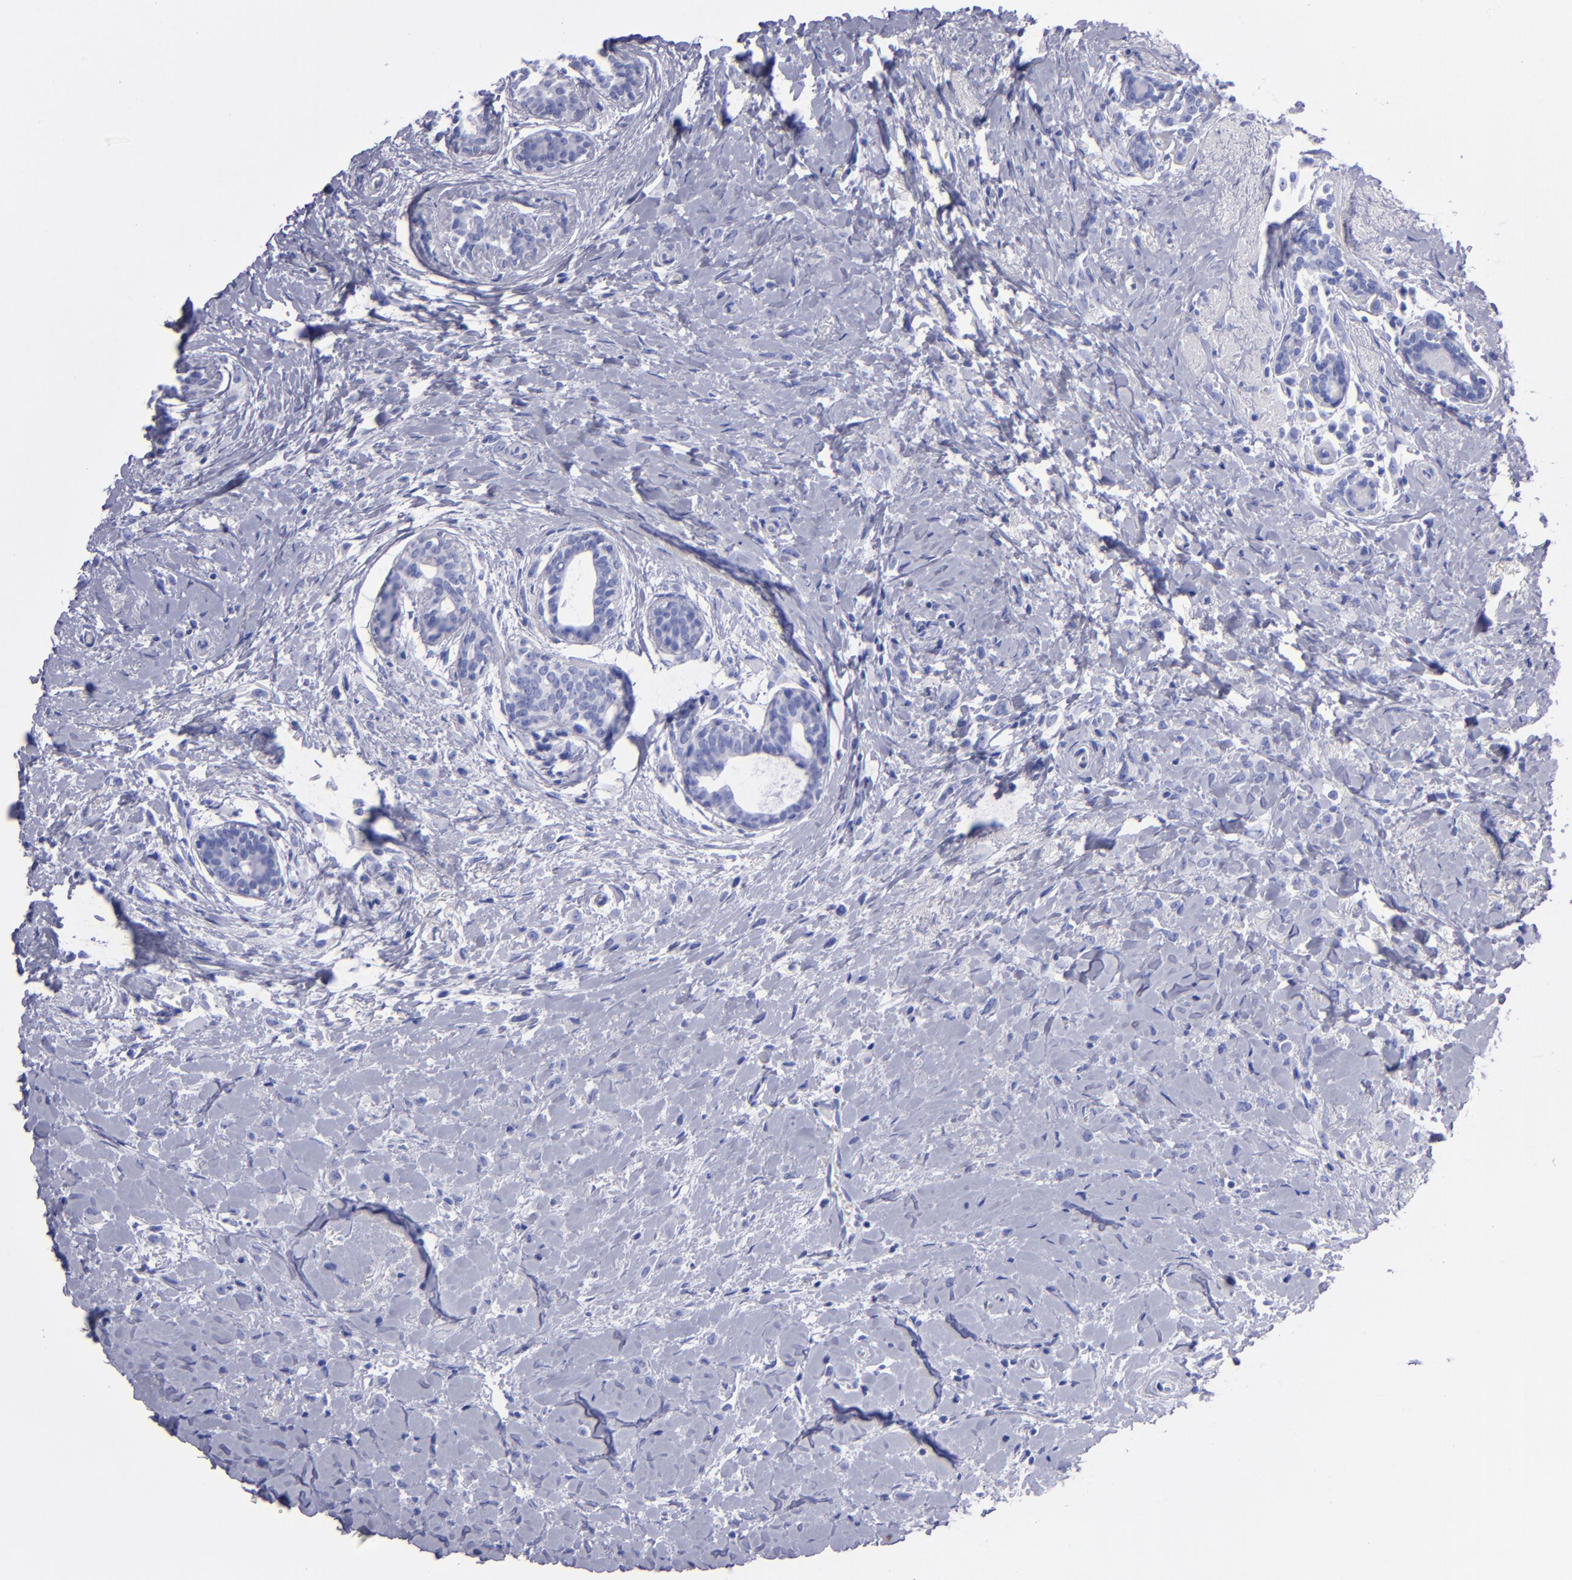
{"staining": {"intensity": "negative", "quantity": "none", "location": "none"}, "tissue": "breast cancer", "cell_type": "Tumor cells", "image_type": "cancer", "snomed": [{"axis": "morphology", "description": "Lobular carcinoma"}, {"axis": "topography", "description": "Breast"}], "caption": "High magnification brightfield microscopy of breast lobular carcinoma stained with DAB (3,3'-diaminobenzidine) (brown) and counterstained with hematoxylin (blue): tumor cells show no significant staining.", "gene": "CR1", "patient": {"sex": "female", "age": 57}}